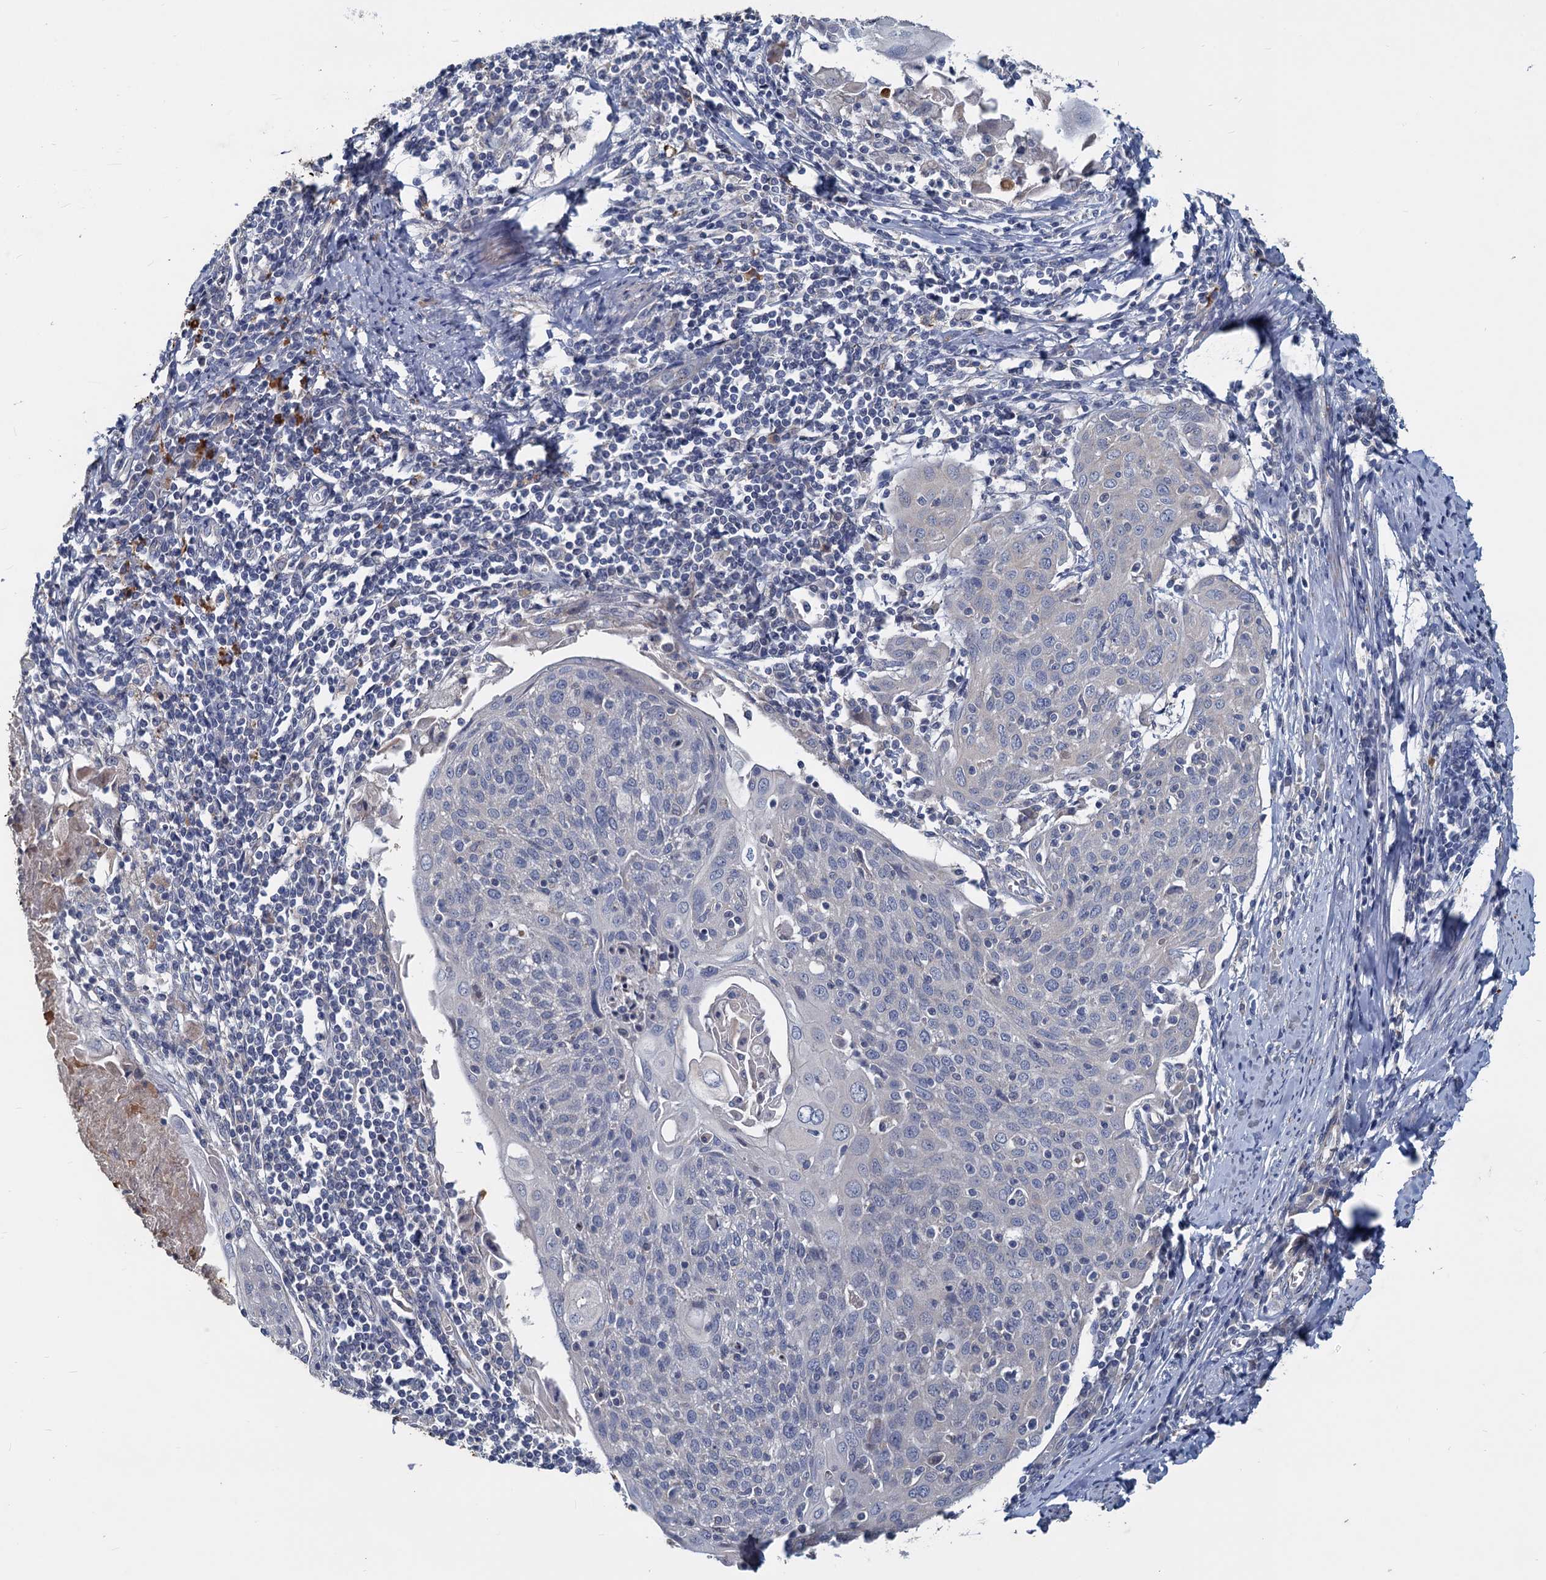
{"staining": {"intensity": "negative", "quantity": "none", "location": "none"}, "tissue": "cervical cancer", "cell_type": "Tumor cells", "image_type": "cancer", "snomed": [{"axis": "morphology", "description": "Squamous cell carcinoma, NOS"}, {"axis": "topography", "description": "Cervix"}], "caption": "The IHC micrograph has no significant positivity in tumor cells of cervical squamous cell carcinoma tissue.", "gene": "SLC2A7", "patient": {"sex": "female", "age": 67}}